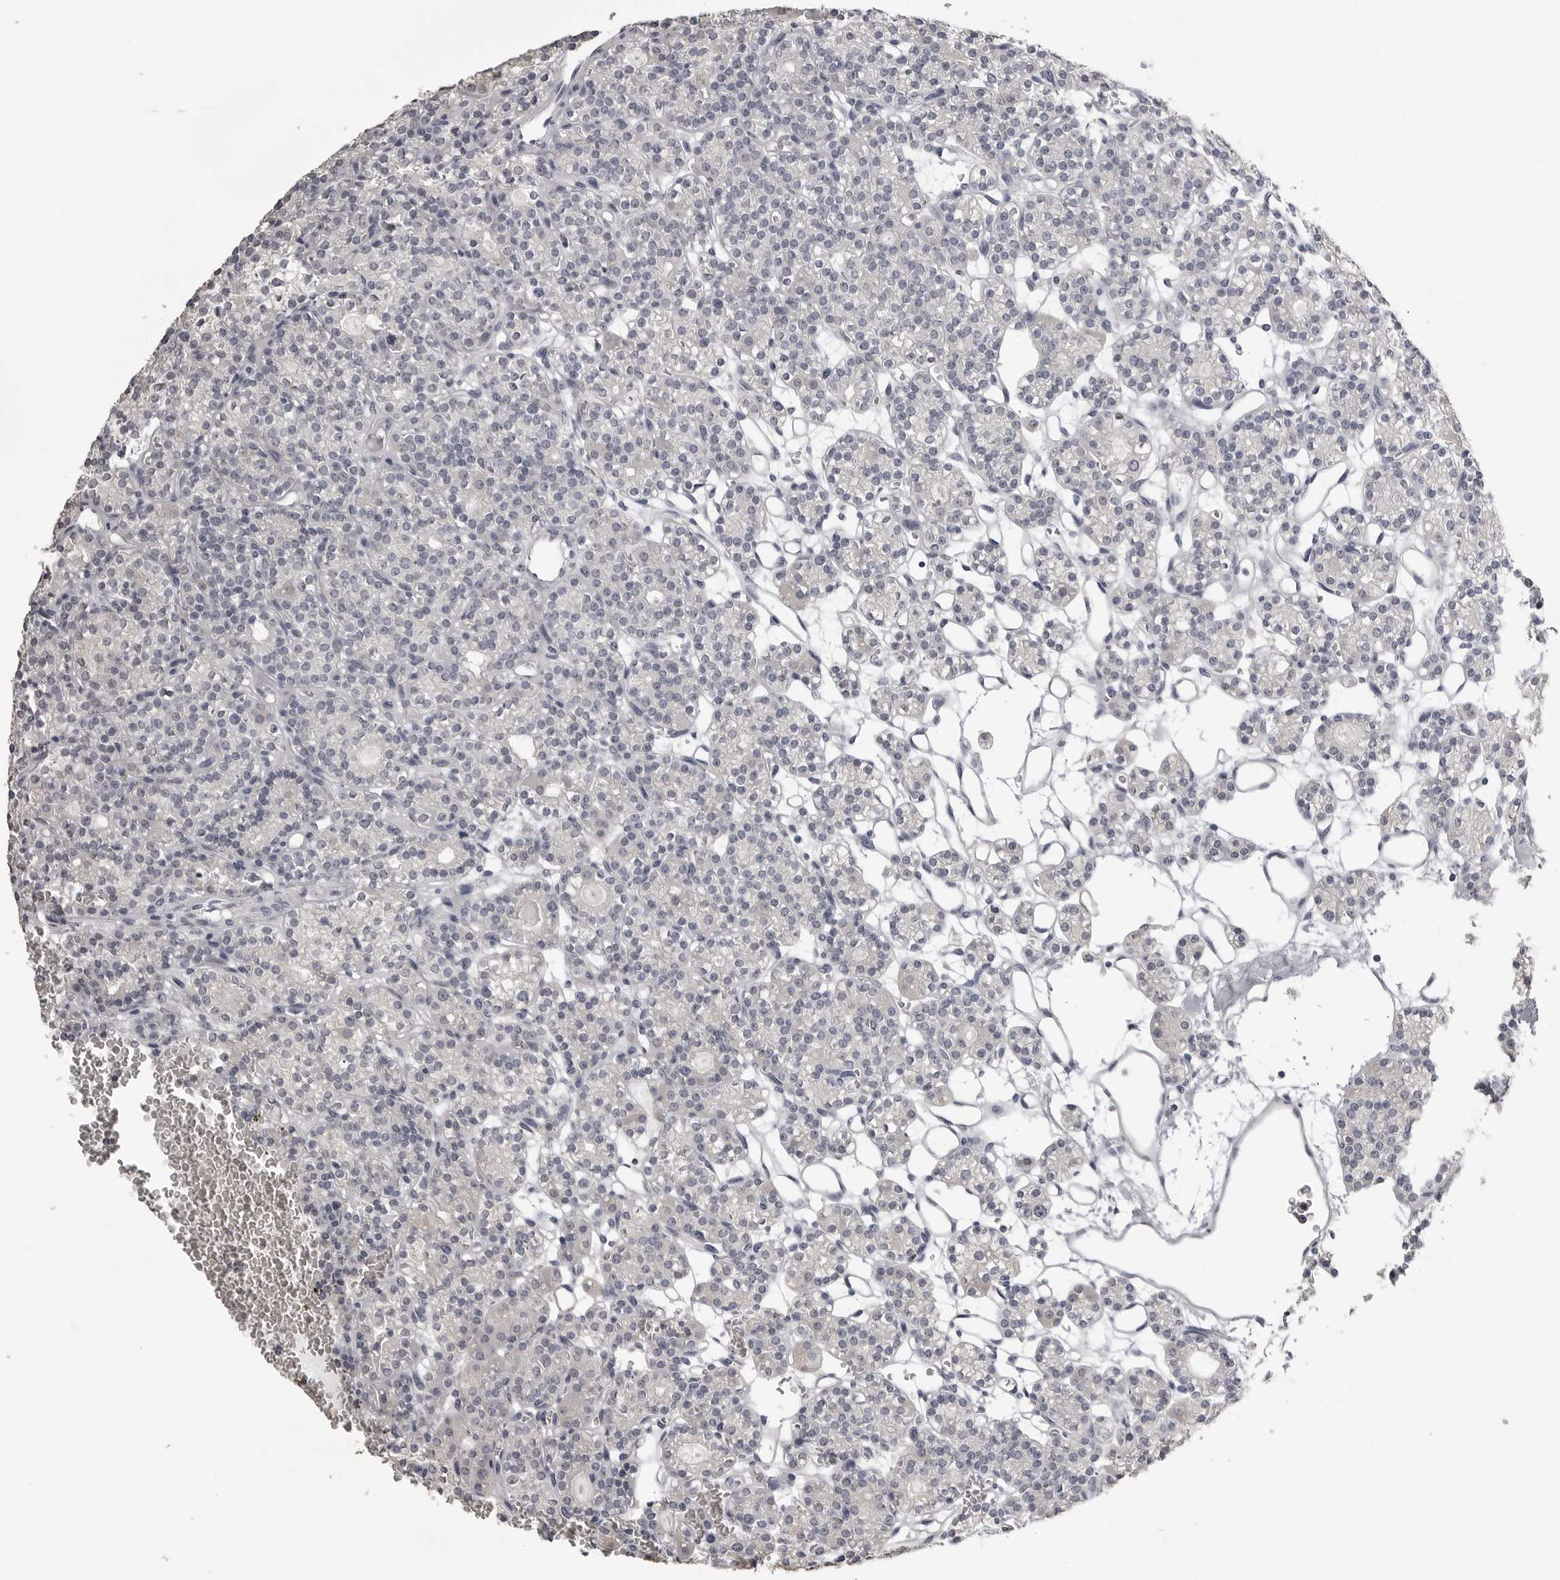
{"staining": {"intensity": "negative", "quantity": "none", "location": "none"}, "tissue": "parathyroid gland", "cell_type": "Glandular cells", "image_type": "normal", "snomed": [{"axis": "morphology", "description": "Normal tissue, NOS"}, {"axis": "topography", "description": "Parathyroid gland"}], "caption": "An immunohistochemistry micrograph of normal parathyroid gland is shown. There is no staining in glandular cells of parathyroid gland.", "gene": "GPN2", "patient": {"sex": "female", "age": 64}}